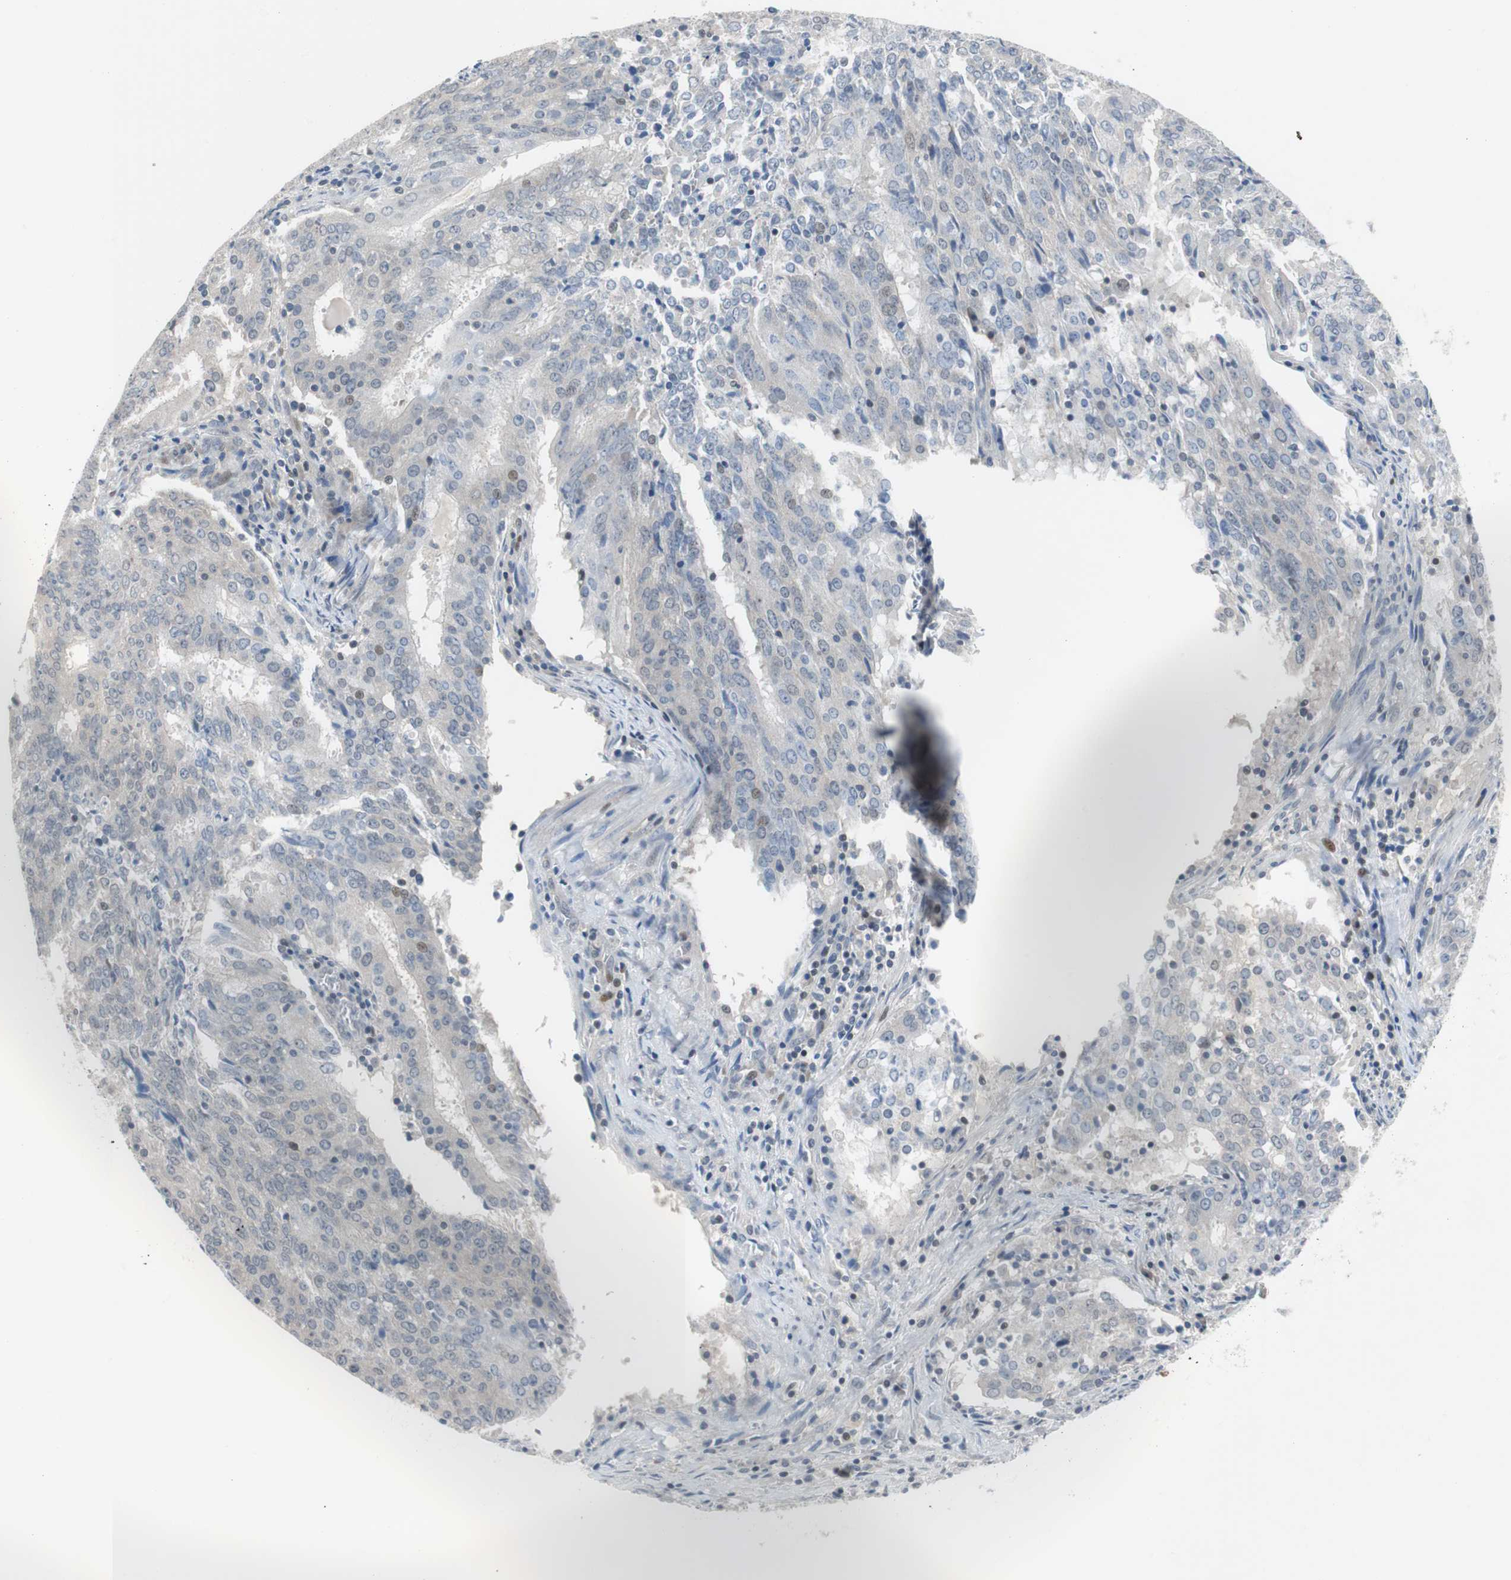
{"staining": {"intensity": "weak", "quantity": "<25%", "location": "nuclear"}, "tissue": "cervical cancer", "cell_type": "Tumor cells", "image_type": "cancer", "snomed": [{"axis": "morphology", "description": "Adenocarcinoma, NOS"}, {"axis": "topography", "description": "Cervix"}], "caption": "High magnification brightfield microscopy of cervical cancer stained with DAB (brown) and counterstained with hematoxylin (blue): tumor cells show no significant positivity.", "gene": "MAP2K4", "patient": {"sex": "female", "age": 44}}